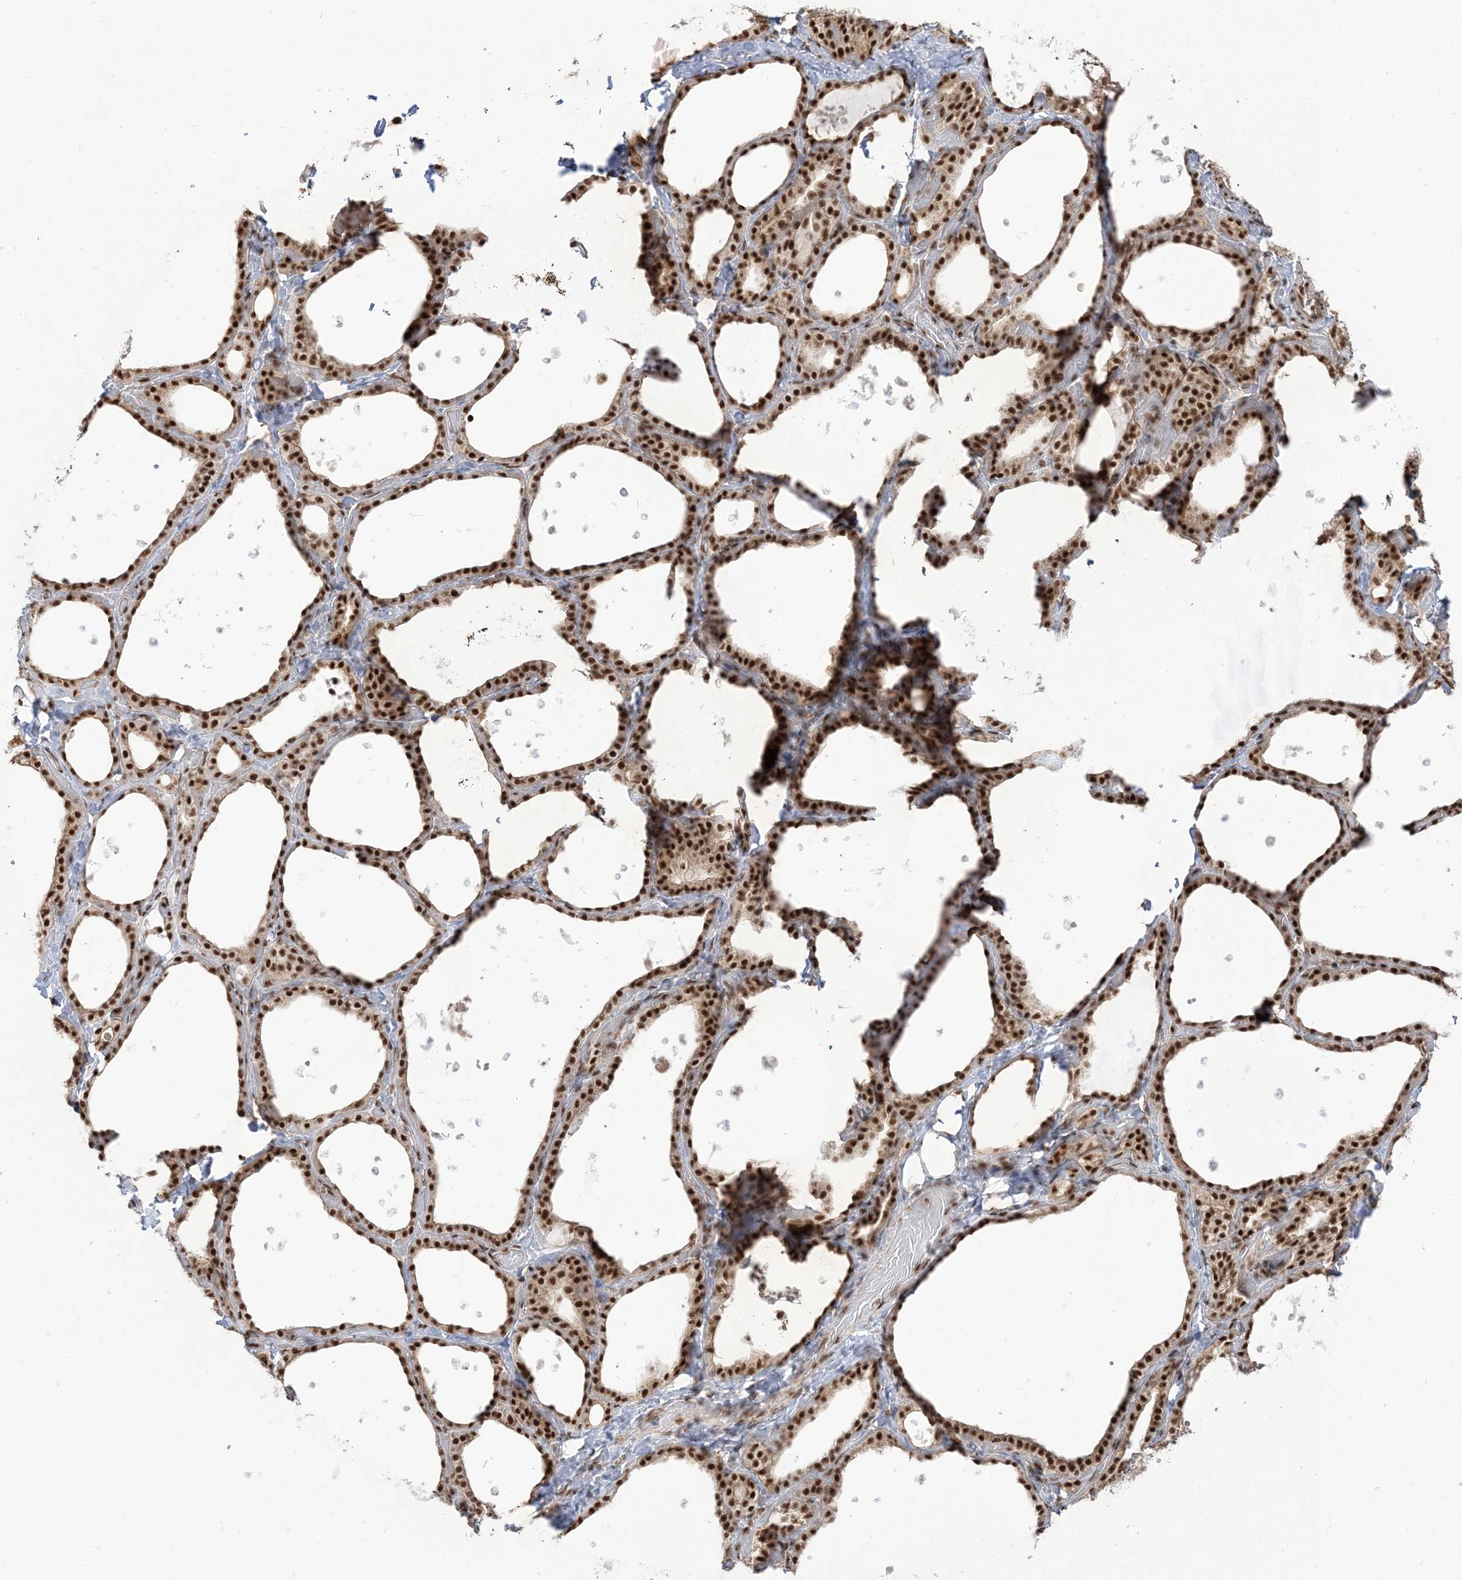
{"staining": {"intensity": "strong", "quantity": ">75%", "location": "nuclear"}, "tissue": "thyroid gland", "cell_type": "Glandular cells", "image_type": "normal", "snomed": [{"axis": "morphology", "description": "Normal tissue, NOS"}, {"axis": "topography", "description": "Thyroid gland"}], "caption": "High-power microscopy captured an immunohistochemistry (IHC) photomicrograph of normal thyroid gland, revealing strong nuclear expression in approximately >75% of glandular cells.", "gene": "ARGLU1", "patient": {"sex": "female", "age": 44}}